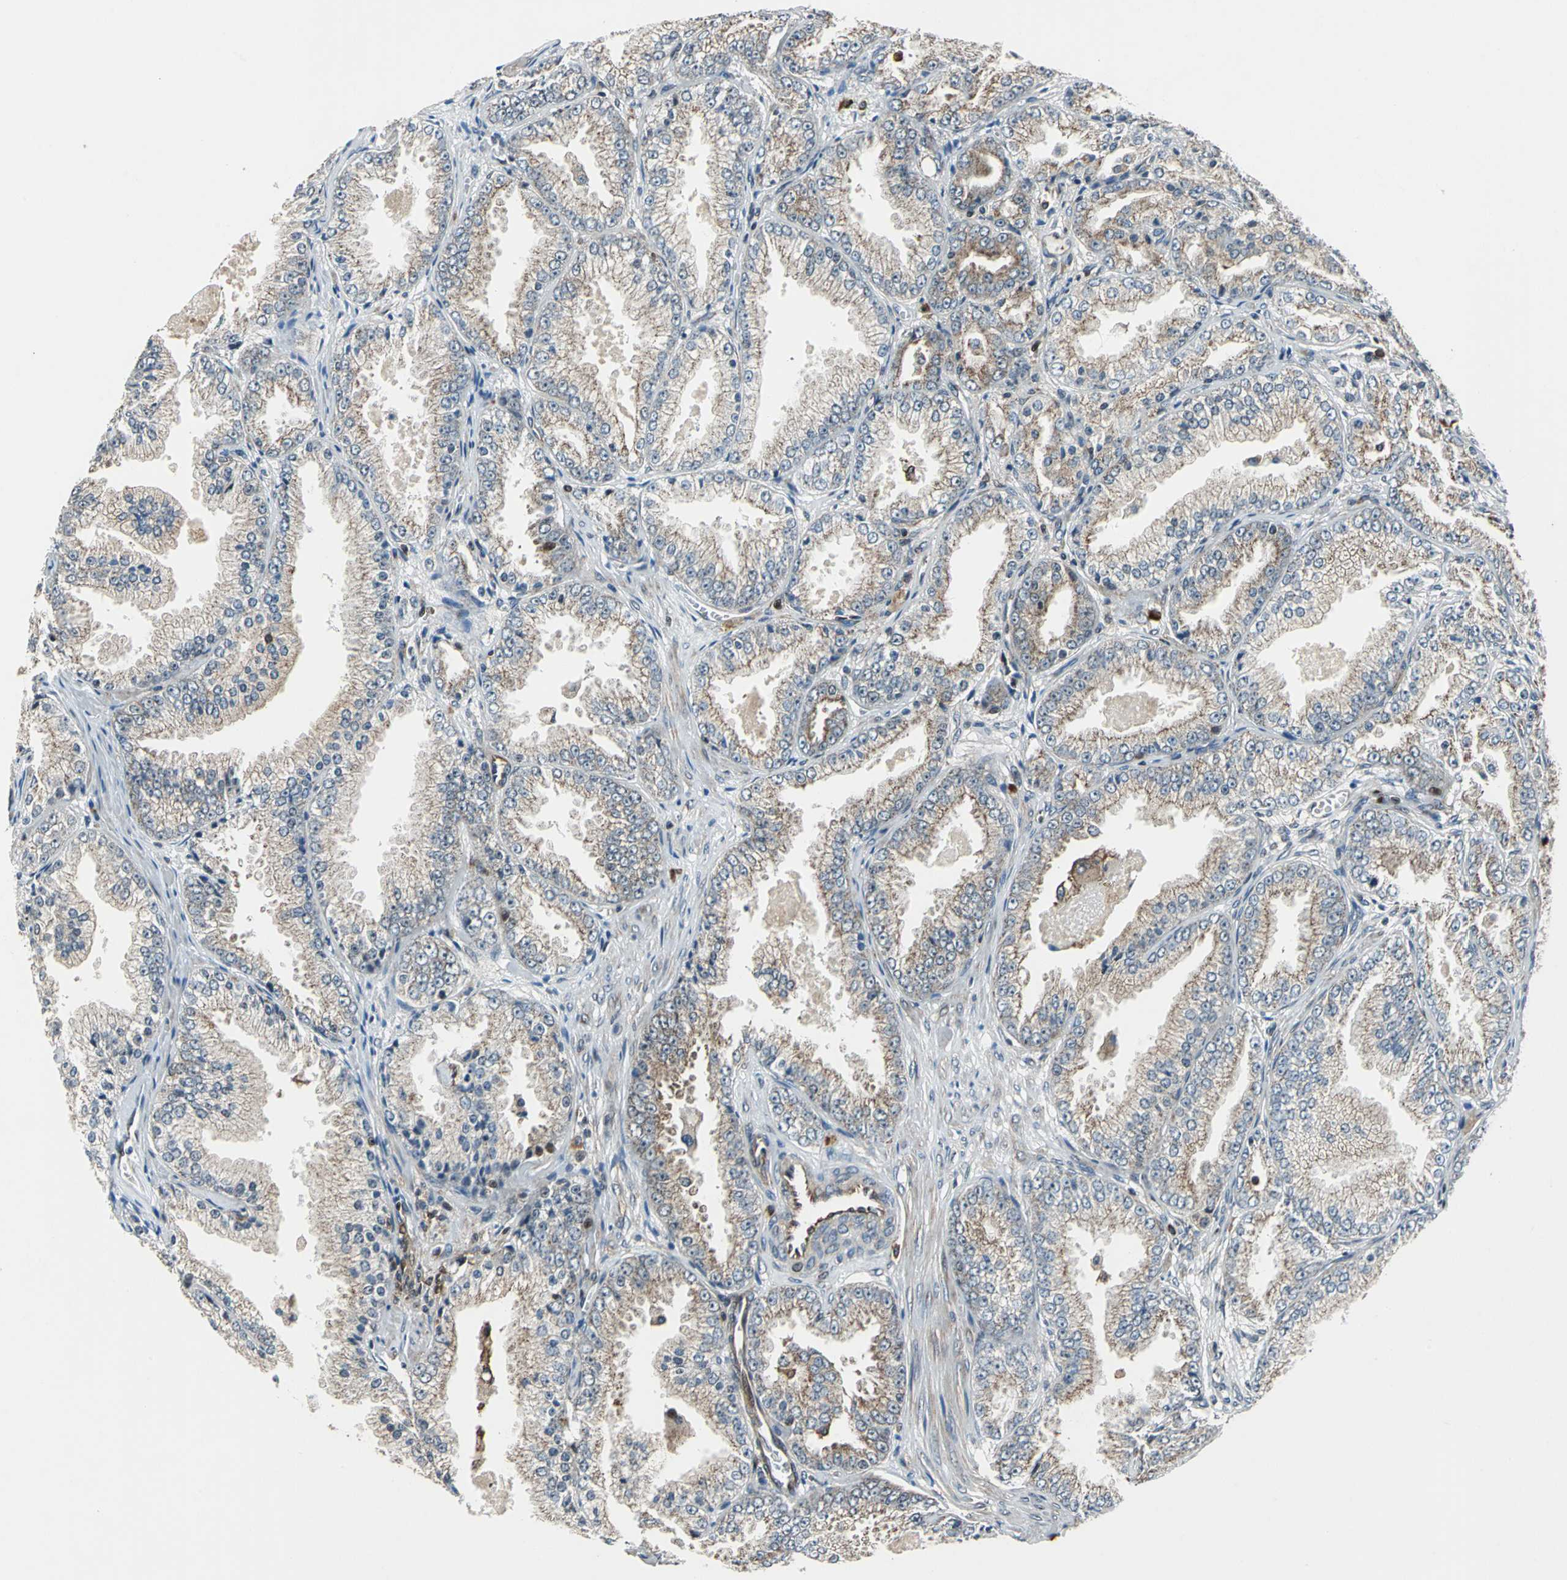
{"staining": {"intensity": "weak", "quantity": ">75%", "location": "cytoplasmic/membranous"}, "tissue": "prostate cancer", "cell_type": "Tumor cells", "image_type": "cancer", "snomed": [{"axis": "morphology", "description": "Adenocarcinoma, High grade"}, {"axis": "topography", "description": "Prostate"}], "caption": "Immunohistochemistry (IHC) (DAB) staining of prostate cancer (high-grade adenocarcinoma) shows weak cytoplasmic/membranous protein staining in approximately >75% of tumor cells.", "gene": "AATF", "patient": {"sex": "male", "age": 61}}